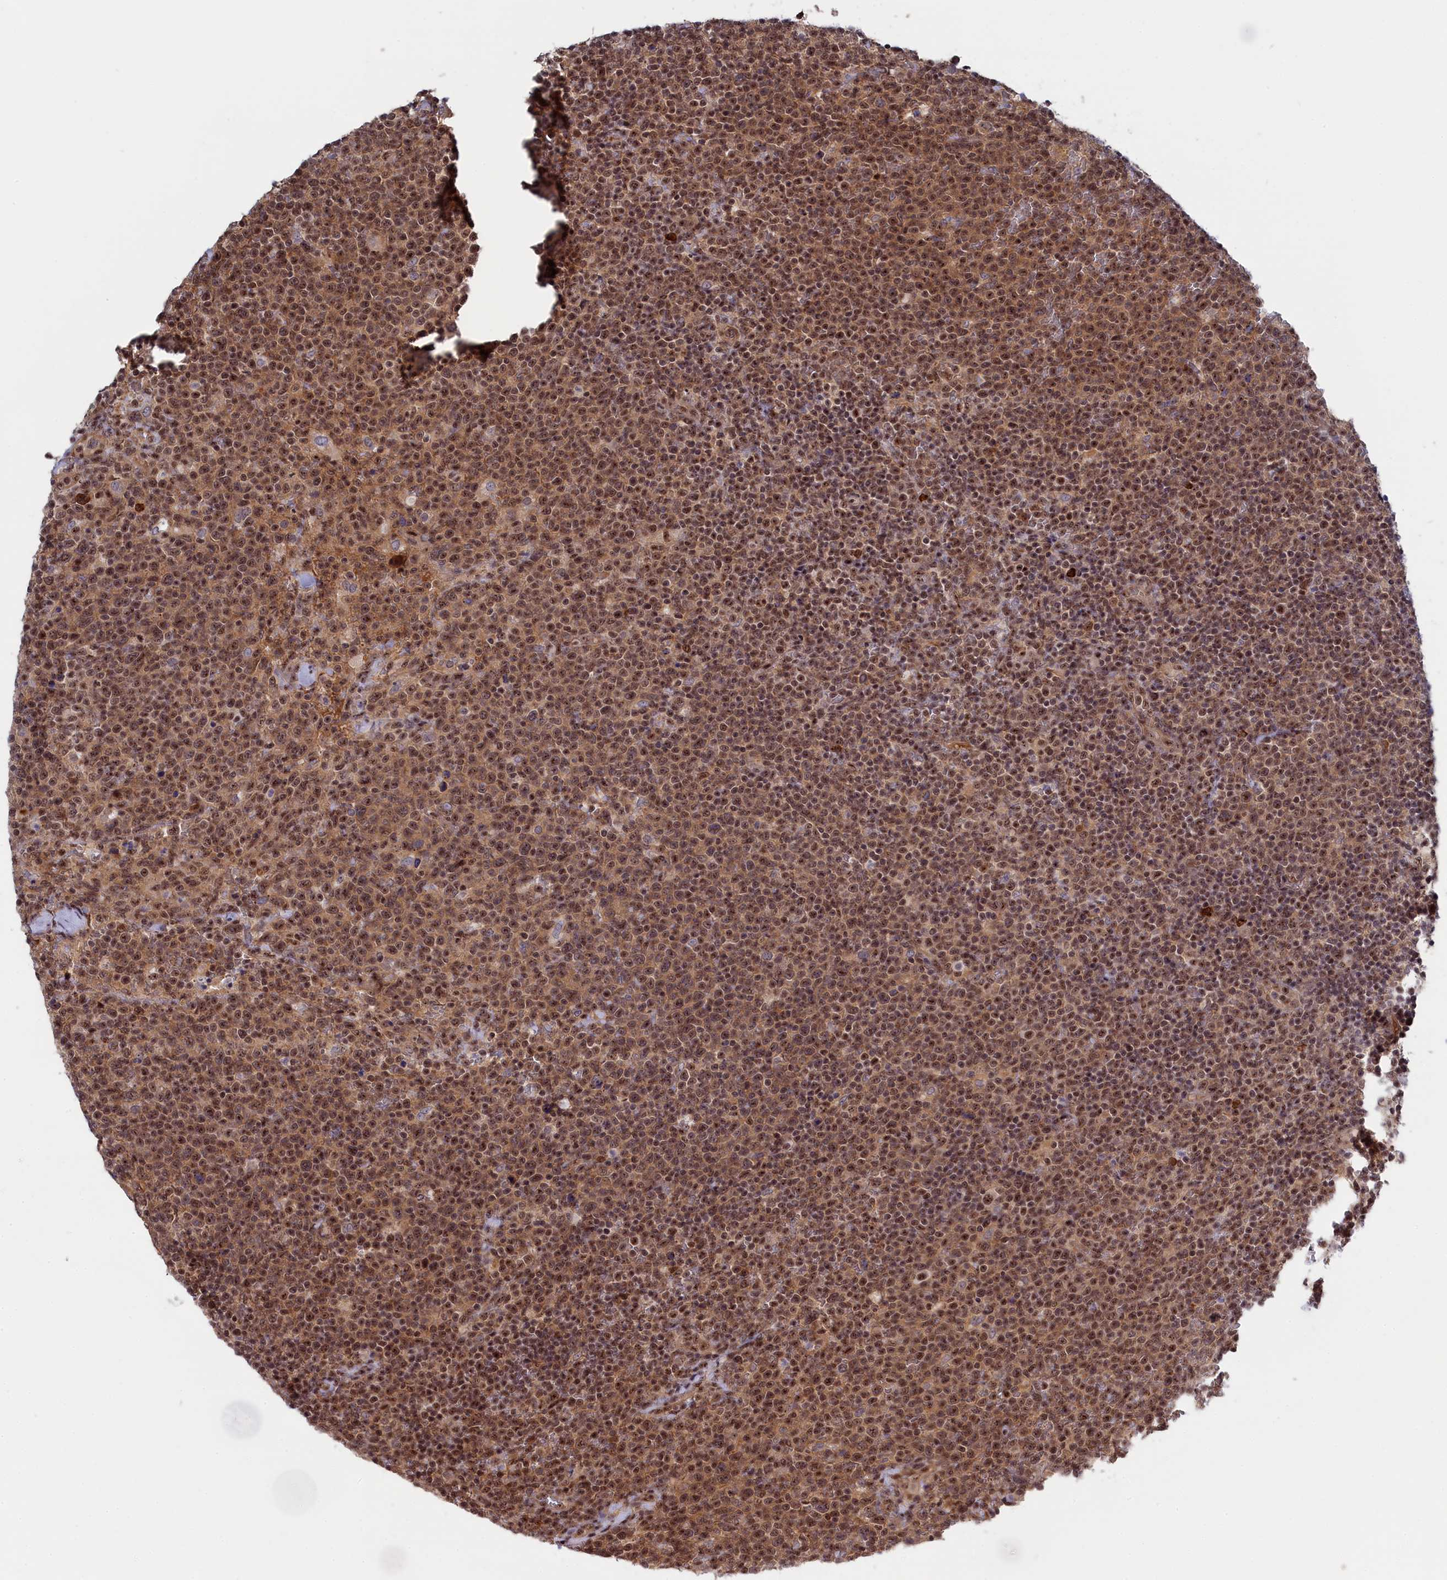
{"staining": {"intensity": "moderate", "quantity": ">75%", "location": "nuclear"}, "tissue": "lymphoma", "cell_type": "Tumor cells", "image_type": "cancer", "snomed": [{"axis": "morphology", "description": "Malignant lymphoma, non-Hodgkin's type, High grade"}, {"axis": "topography", "description": "Lymph node"}], "caption": "The immunohistochemical stain shows moderate nuclear expression in tumor cells of lymphoma tissue. The staining was performed using DAB to visualize the protein expression in brown, while the nuclei were stained in blue with hematoxylin (Magnification: 20x).", "gene": "TAB1", "patient": {"sex": "male", "age": 61}}